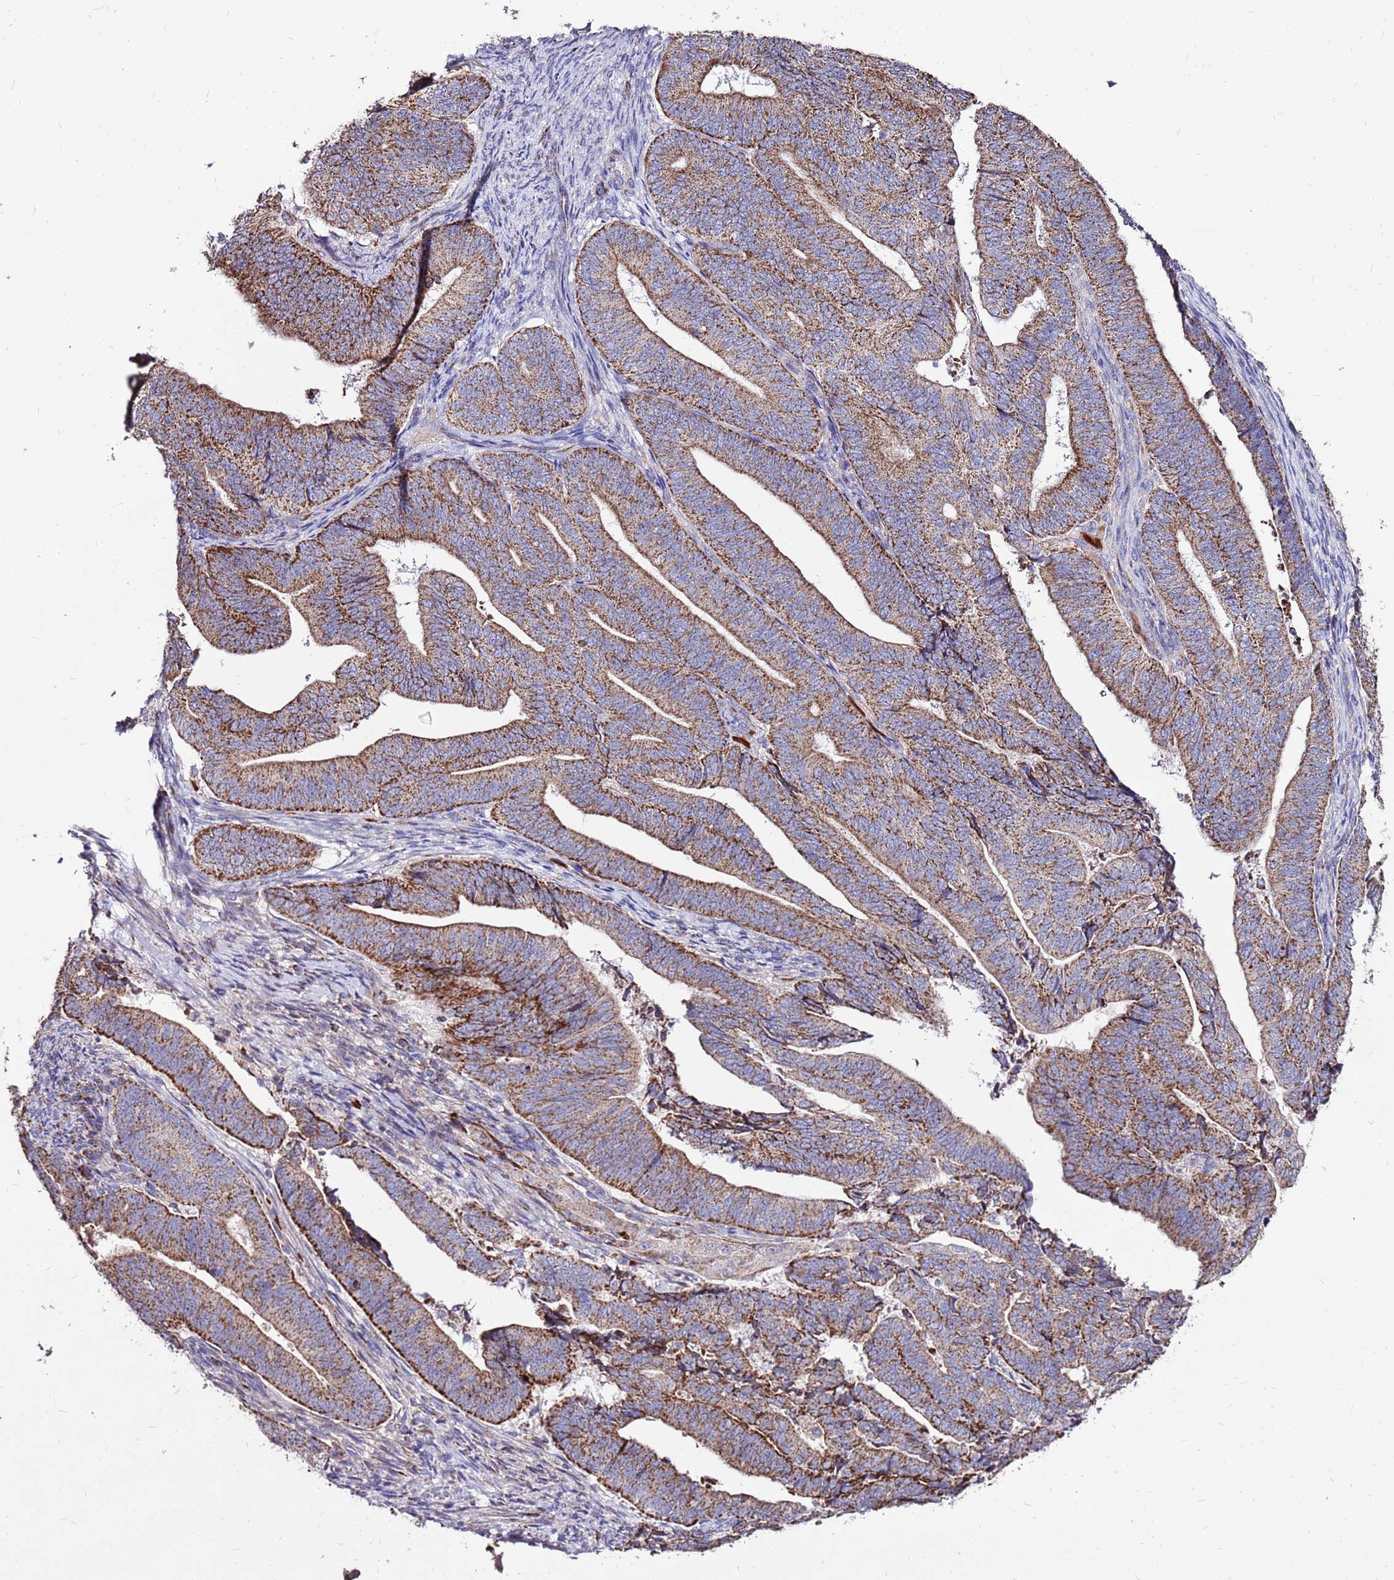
{"staining": {"intensity": "strong", "quantity": ">75%", "location": "cytoplasmic/membranous"}, "tissue": "endometrial cancer", "cell_type": "Tumor cells", "image_type": "cancer", "snomed": [{"axis": "morphology", "description": "Adenocarcinoma, NOS"}, {"axis": "topography", "description": "Endometrium"}], "caption": "This histopathology image reveals endometrial cancer (adenocarcinoma) stained with immunohistochemistry to label a protein in brown. The cytoplasmic/membranous of tumor cells show strong positivity for the protein. Nuclei are counter-stained blue.", "gene": "SPSB3", "patient": {"sex": "female", "age": 70}}